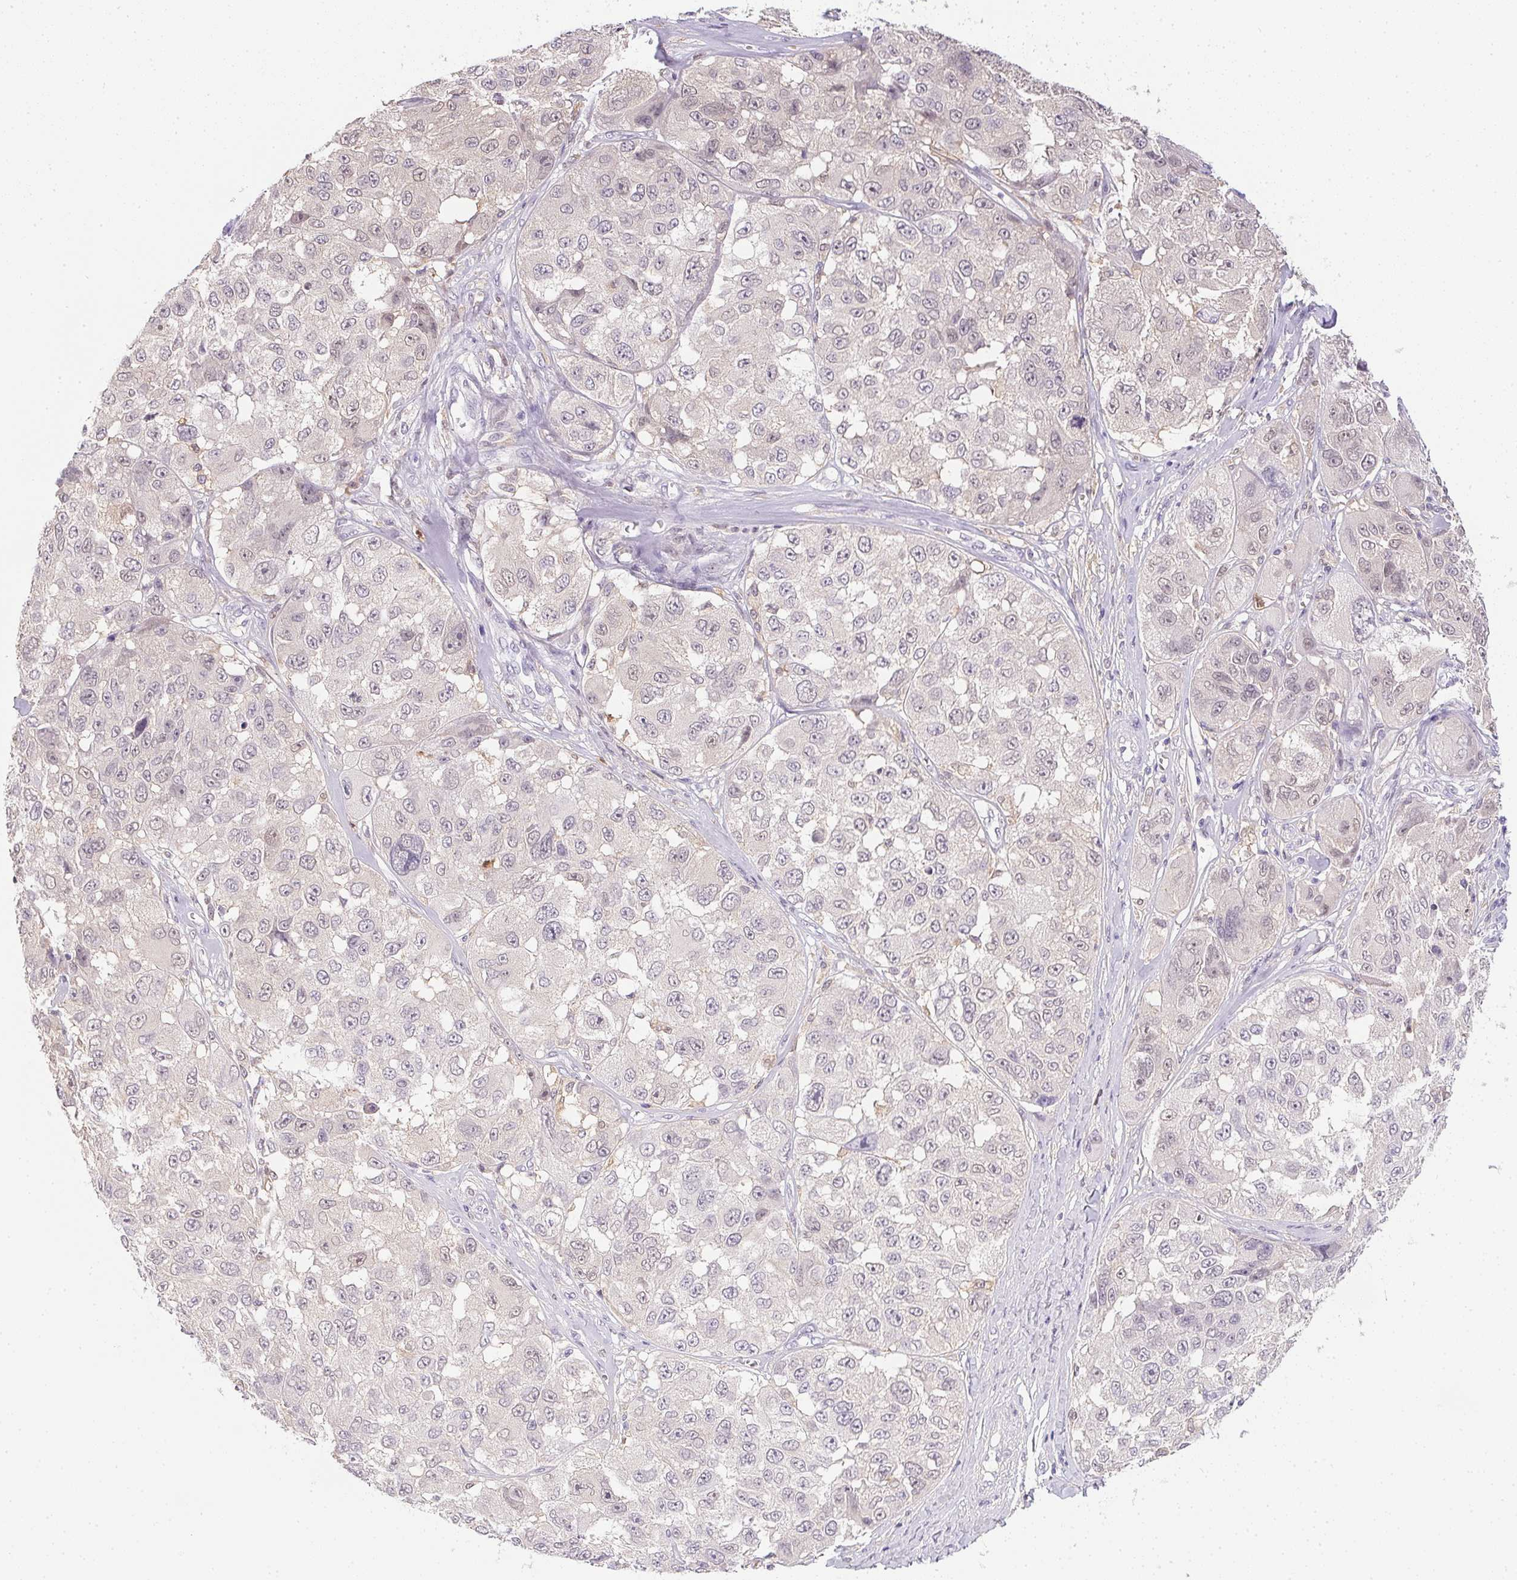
{"staining": {"intensity": "negative", "quantity": "none", "location": "none"}, "tissue": "melanoma", "cell_type": "Tumor cells", "image_type": "cancer", "snomed": [{"axis": "morphology", "description": "Malignant melanoma, NOS"}, {"axis": "topography", "description": "Skin"}], "caption": "Human malignant melanoma stained for a protein using IHC displays no expression in tumor cells.", "gene": "DNAJC5G", "patient": {"sex": "female", "age": 66}}